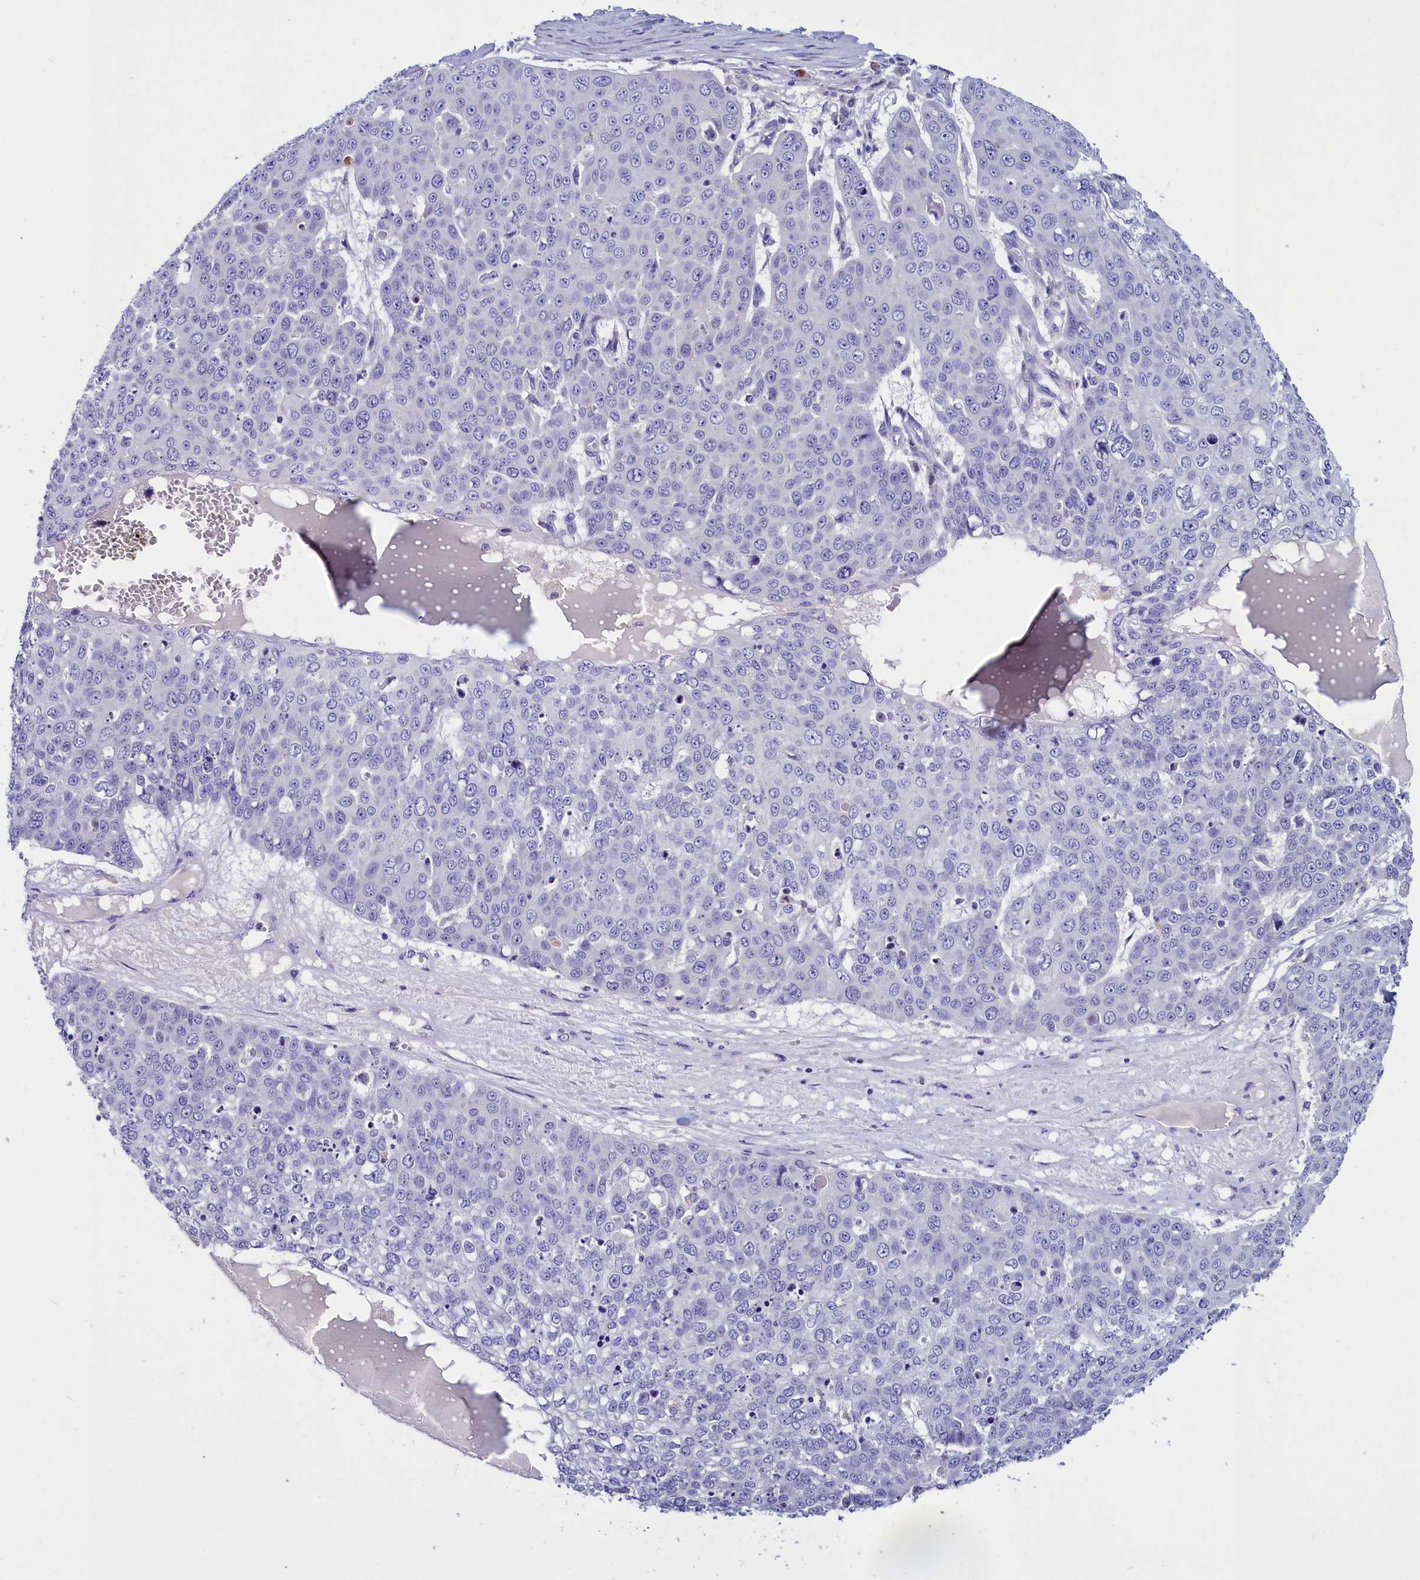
{"staining": {"intensity": "negative", "quantity": "none", "location": "none"}, "tissue": "skin cancer", "cell_type": "Tumor cells", "image_type": "cancer", "snomed": [{"axis": "morphology", "description": "Squamous cell carcinoma, NOS"}, {"axis": "topography", "description": "Skin"}], "caption": "An image of human skin cancer (squamous cell carcinoma) is negative for staining in tumor cells. Brightfield microscopy of immunohistochemistry stained with DAB (brown) and hematoxylin (blue), captured at high magnification.", "gene": "RTTN", "patient": {"sex": "male", "age": 71}}